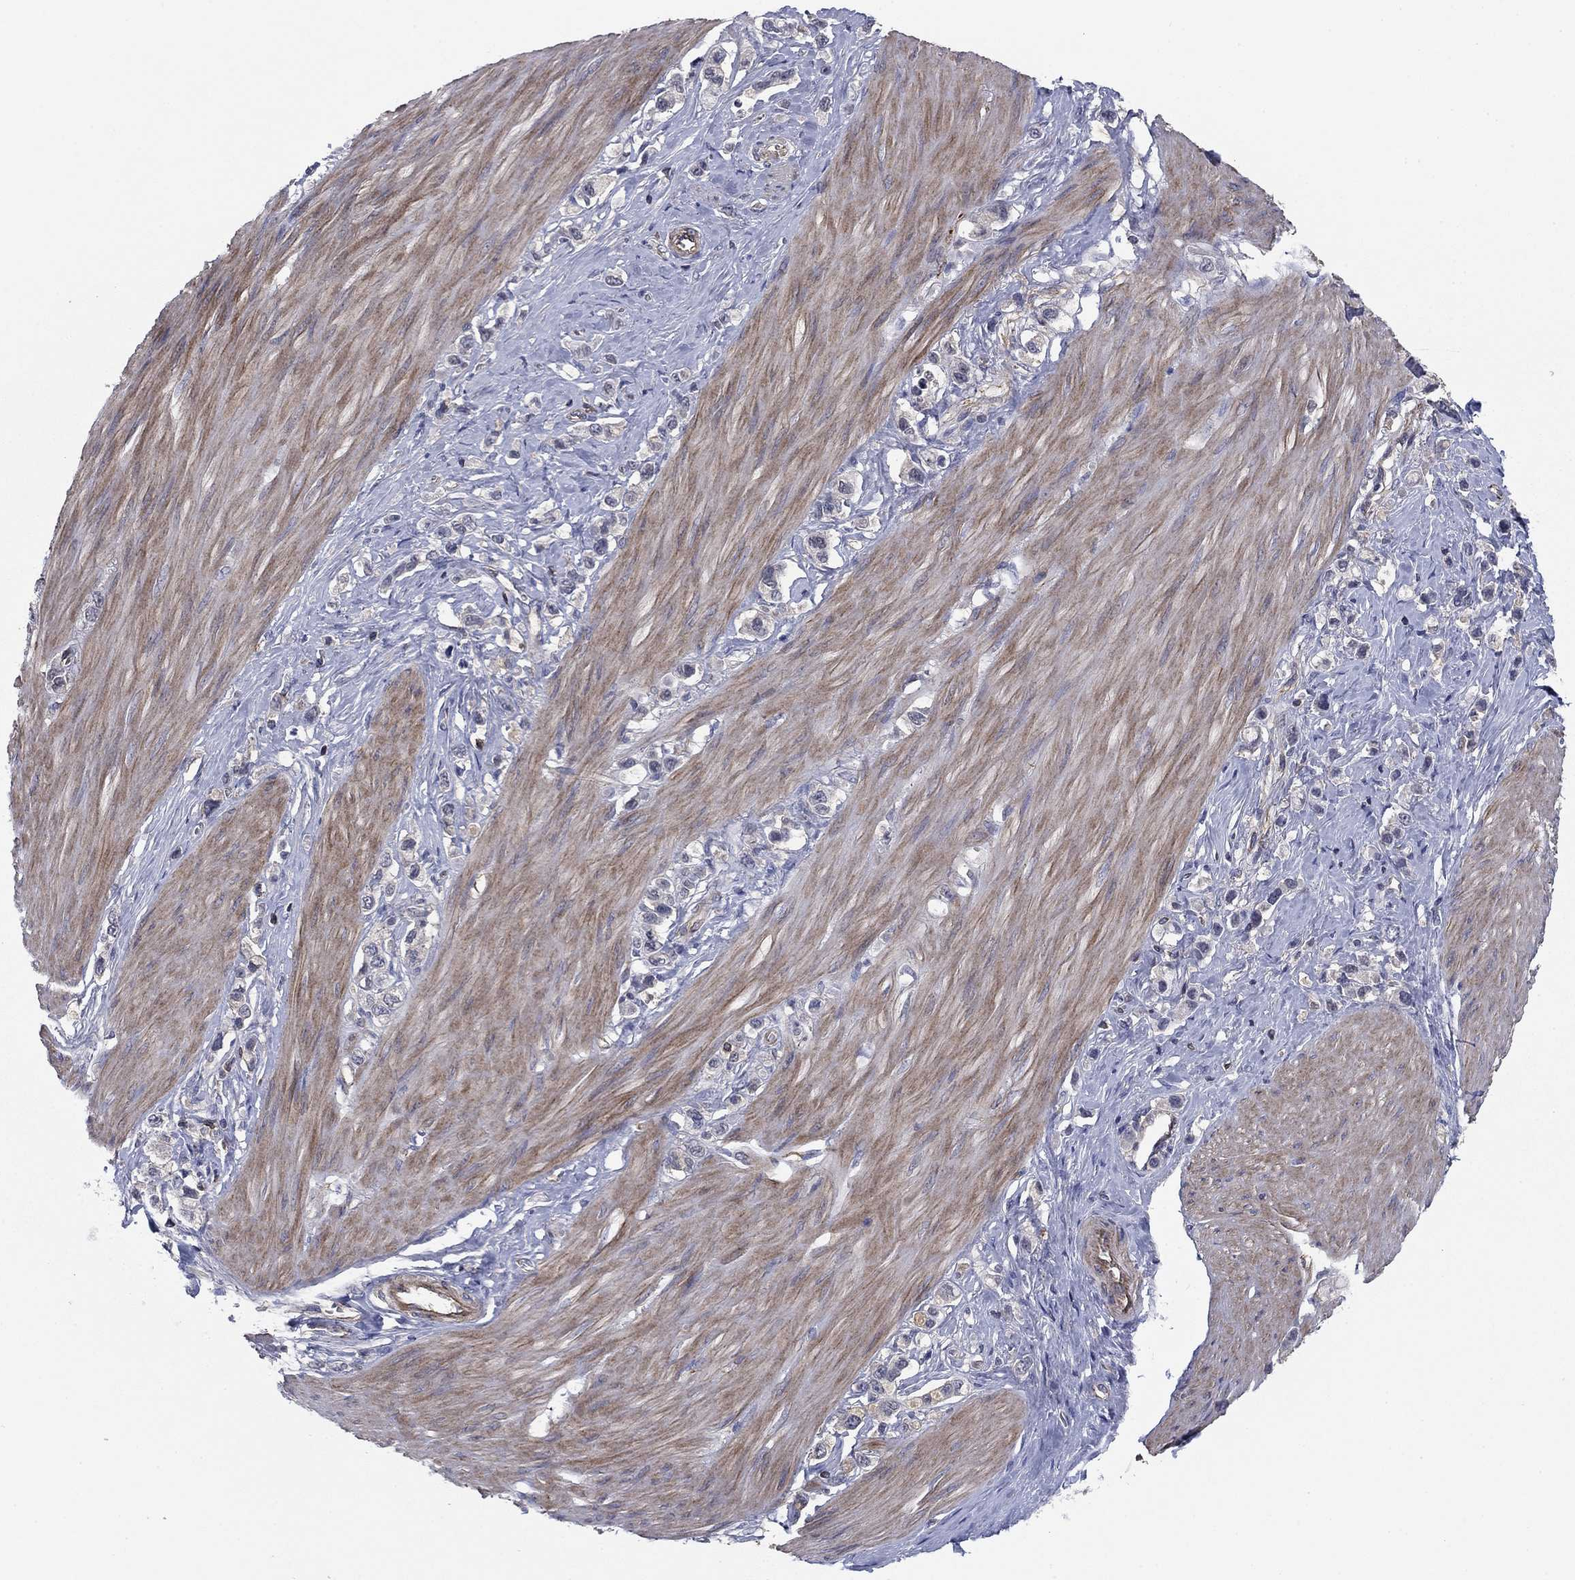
{"staining": {"intensity": "negative", "quantity": "none", "location": "none"}, "tissue": "stomach cancer", "cell_type": "Tumor cells", "image_type": "cancer", "snomed": [{"axis": "morphology", "description": "Normal tissue, NOS"}, {"axis": "morphology", "description": "Adenocarcinoma, NOS"}, {"axis": "morphology", "description": "Adenocarcinoma, High grade"}, {"axis": "topography", "description": "Stomach, upper"}, {"axis": "topography", "description": "Stomach"}], "caption": "Image shows no significant protein expression in tumor cells of stomach cancer.", "gene": "PSD4", "patient": {"sex": "female", "age": 65}}